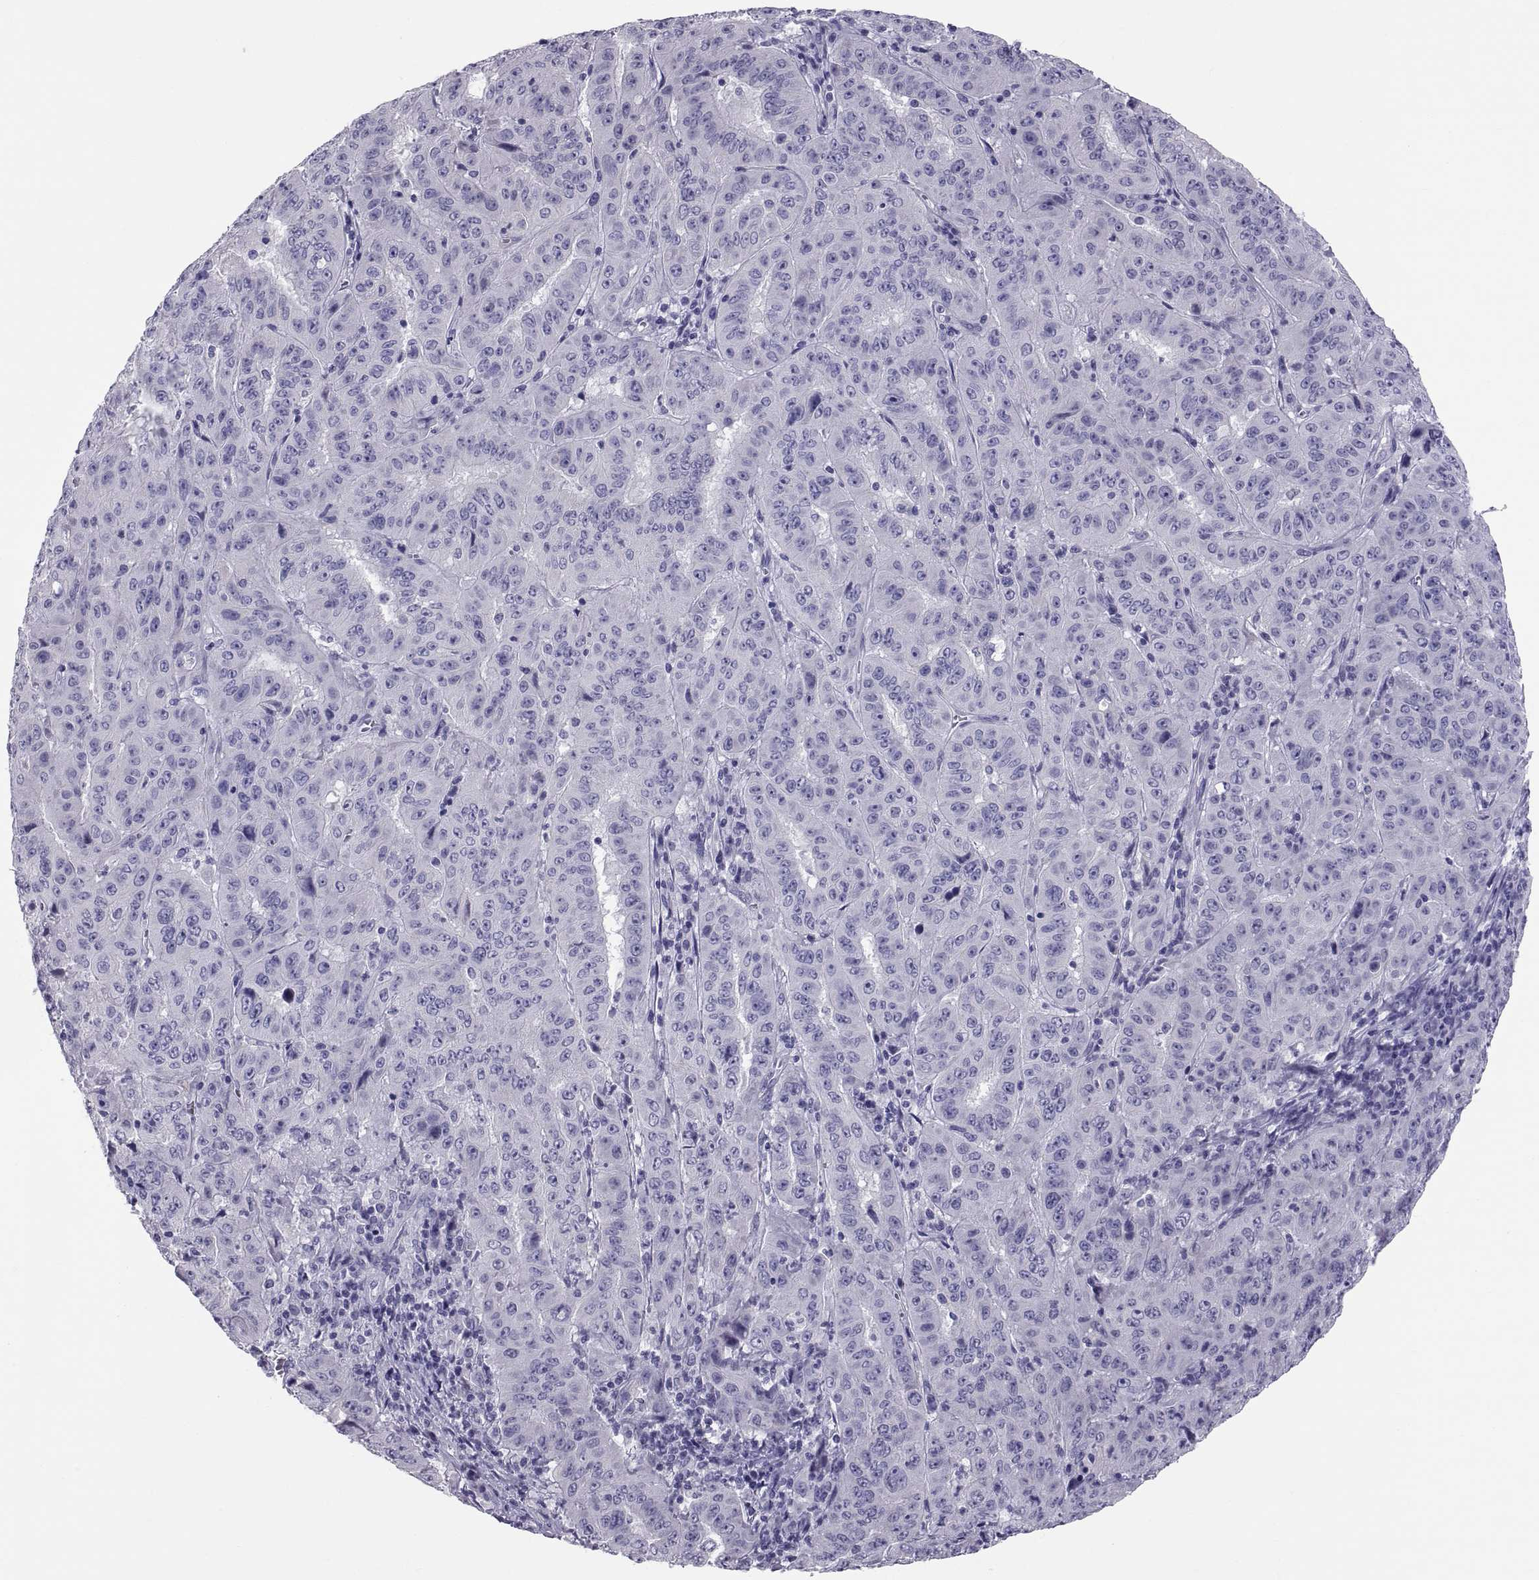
{"staining": {"intensity": "negative", "quantity": "none", "location": "none"}, "tissue": "pancreatic cancer", "cell_type": "Tumor cells", "image_type": "cancer", "snomed": [{"axis": "morphology", "description": "Adenocarcinoma, NOS"}, {"axis": "topography", "description": "Pancreas"}], "caption": "Immunohistochemical staining of adenocarcinoma (pancreatic) displays no significant staining in tumor cells. (Stains: DAB (3,3'-diaminobenzidine) immunohistochemistry (IHC) with hematoxylin counter stain, Microscopy: brightfield microscopy at high magnification).", "gene": "RNASE12", "patient": {"sex": "male", "age": 63}}